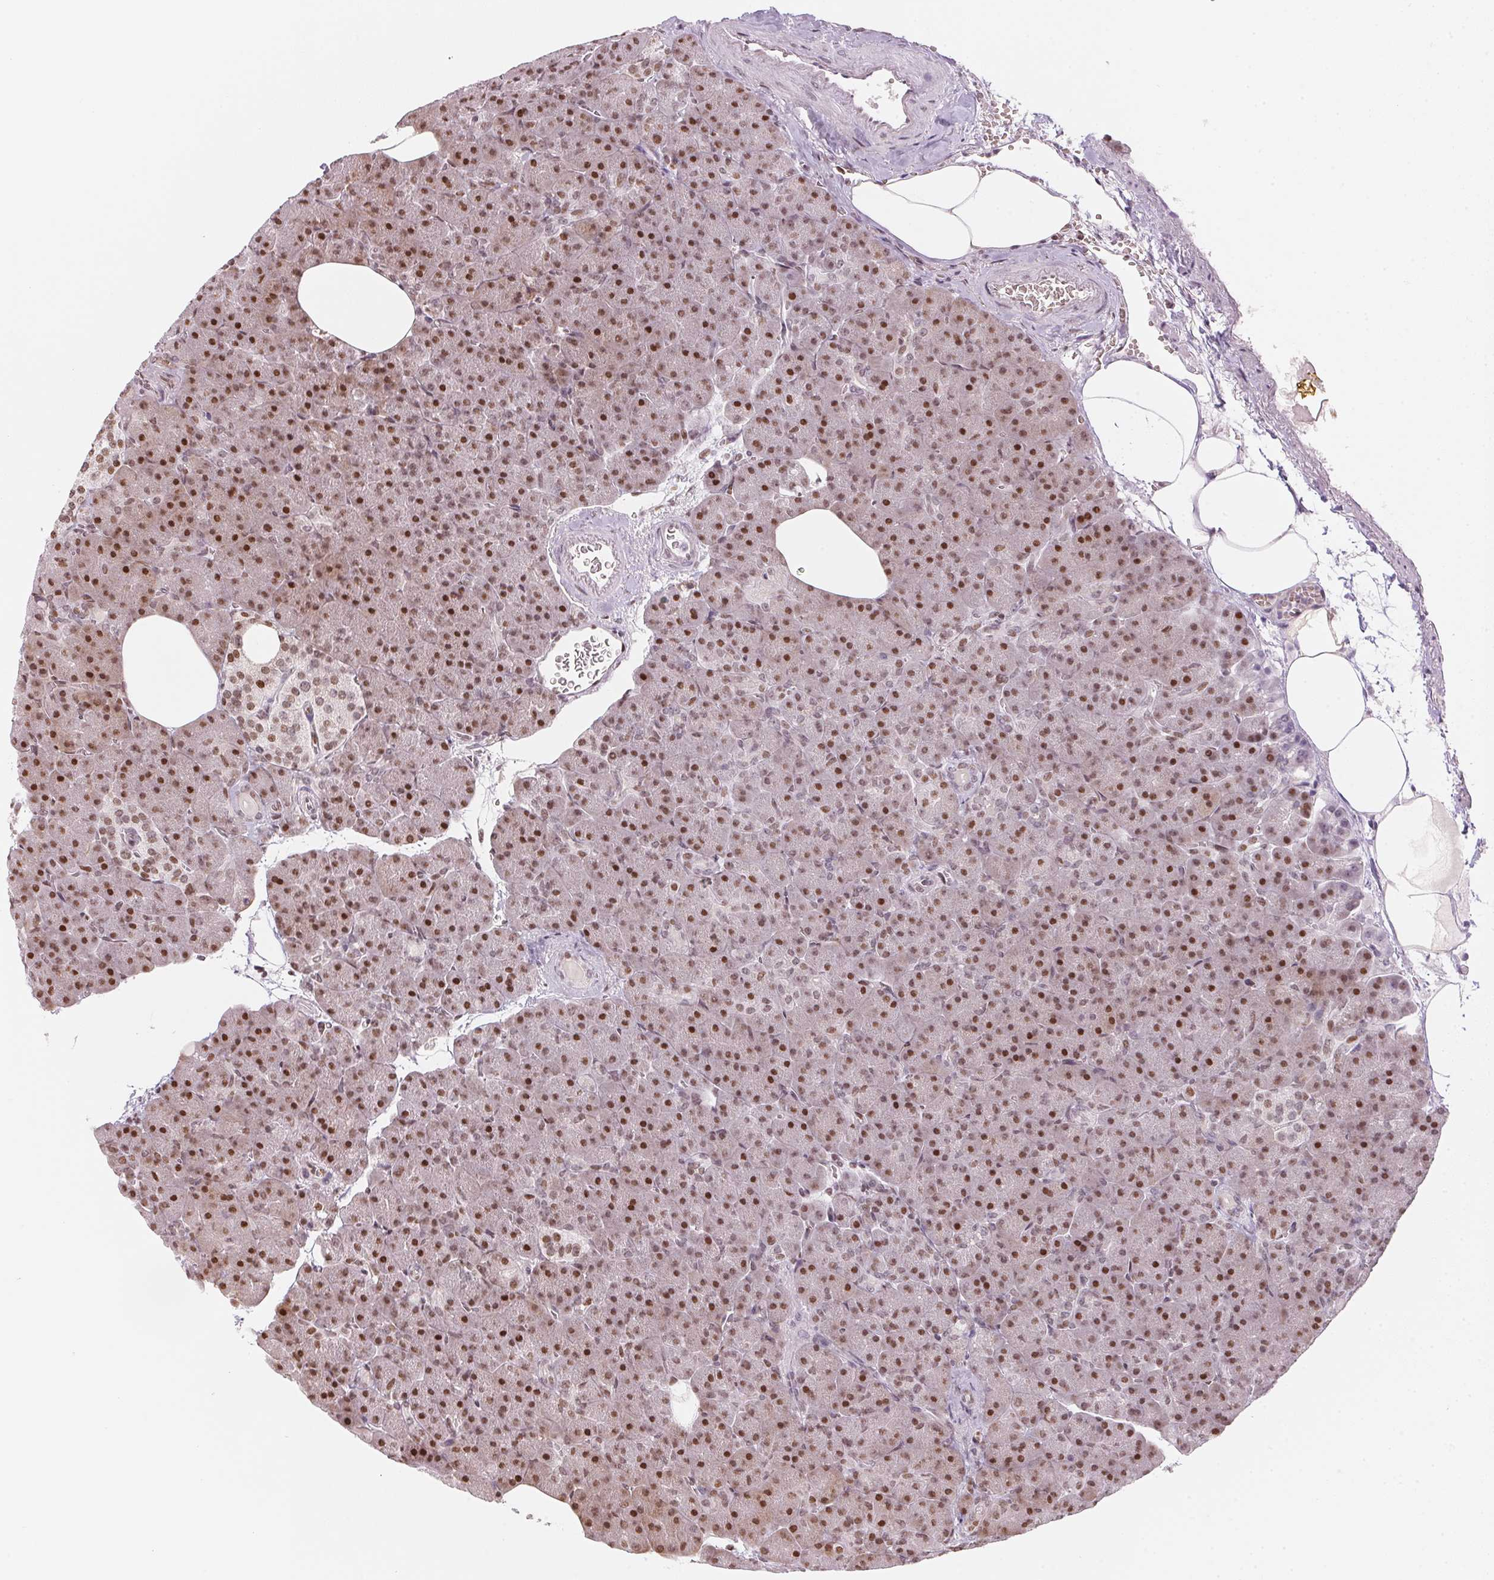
{"staining": {"intensity": "moderate", "quantity": ">75%", "location": "nuclear"}, "tissue": "pancreas", "cell_type": "Exocrine glandular cells", "image_type": "normal", "snomed": [{"axis": "morphology", "description": "Normal tissue, NOS"}, {"axis": "topography", "description": "Pancreas"}], "caption": "Immunohistochemistry of benign pancreas exhibits medium levels of moderate nuclear positivity in about >75% of exocrine glandular cells.", "gene": "KAT6A", "patient": {"sex": "female", "age": 74}}